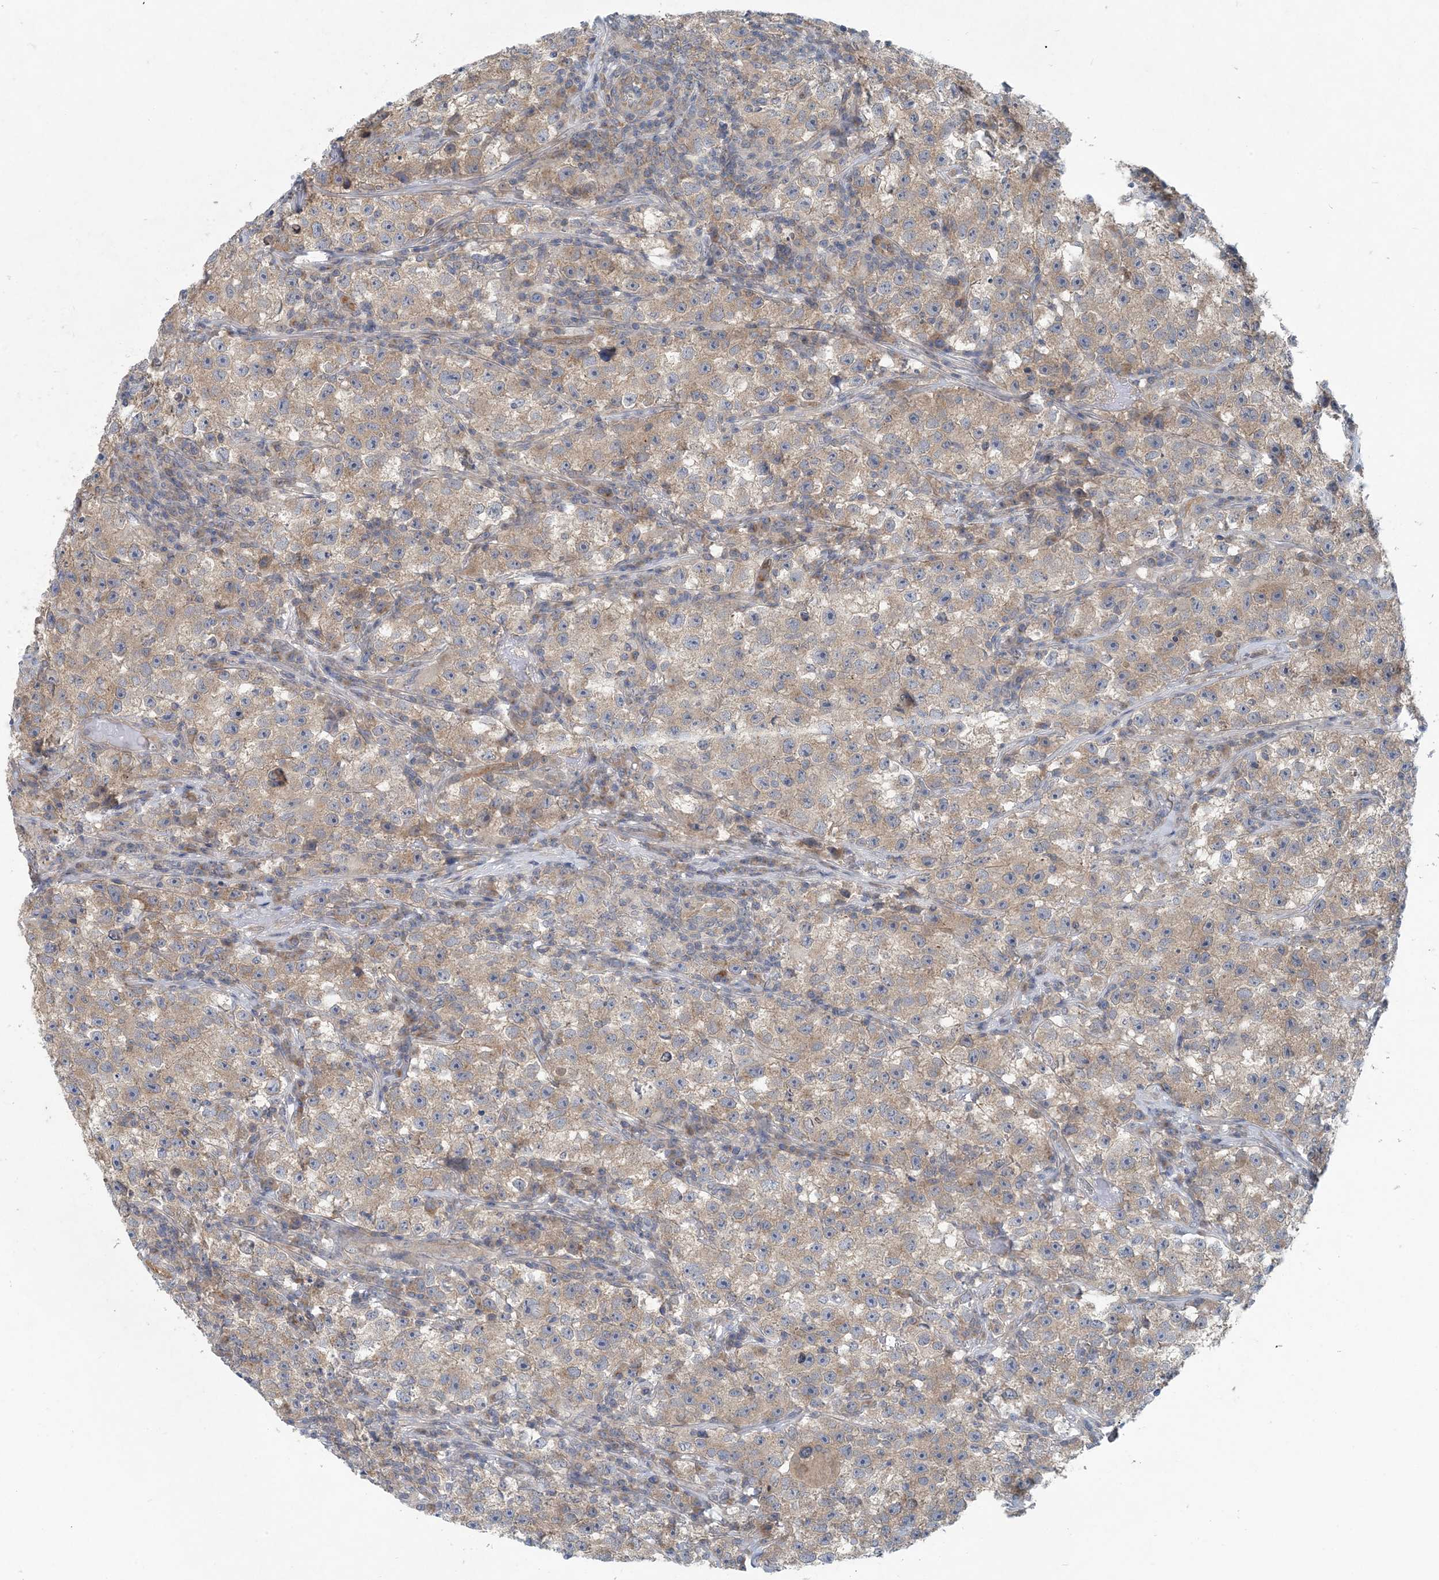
{"staining": {"intensity": "weak", "quantity": ">75%", "location": "cytoplasmic/membranous"}, "tissue": "testis cancer", "cell_type": "Tumor cells", "image_type": "cancer", "snomed": [{"axis": "morphology", "description": "Seminoma, NOS"}, {"axis": "topography", "description": "Testis"}], "caption": "Testis cancer stained for a protein (brown) demonstrates weak cytoplasmic/membranous positive expression in approximately >75% of tumor cells.", "gene": "HIKESHI", "patient": {"sex": "male", "age": 22}}